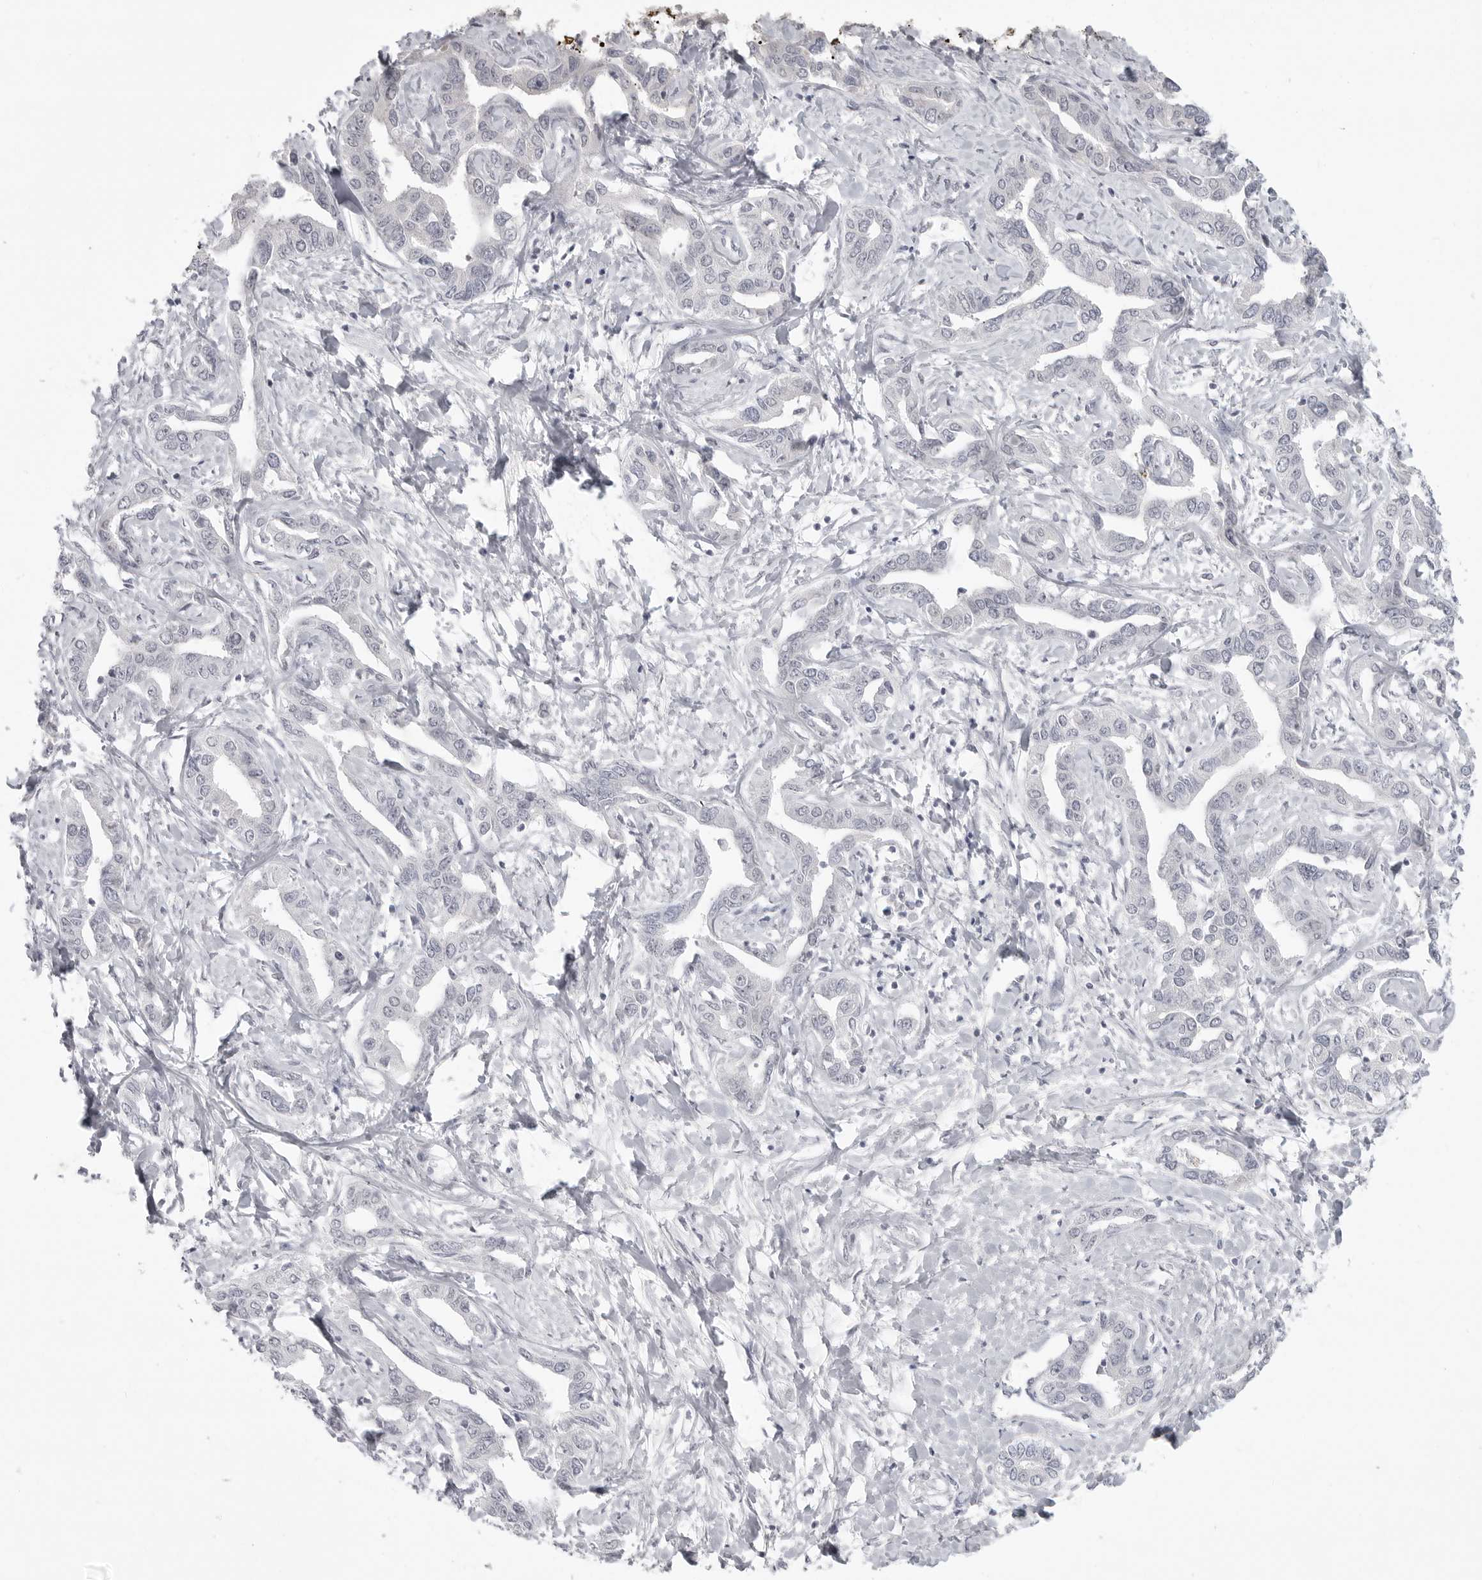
{"staining": {"intensity": "negative", "quantity": "none", "location": "none"}, "tissue": "liver cancer", "cell_type": "Tumor cells", "image_type": "cancer", "snomed": [{"axis": "morphology", "description": "Cholangiocarcinoma"}, {"axis": "topography", "description": "Liver"}], "caption": "This is a histopathology image of immunohistochemistry (IHC) staining of cholangiocarcinoma (liver), which shows no staining in tumor cells.", "gene": "TCTN3", "patient": {"sex": "male", "age": 59}}